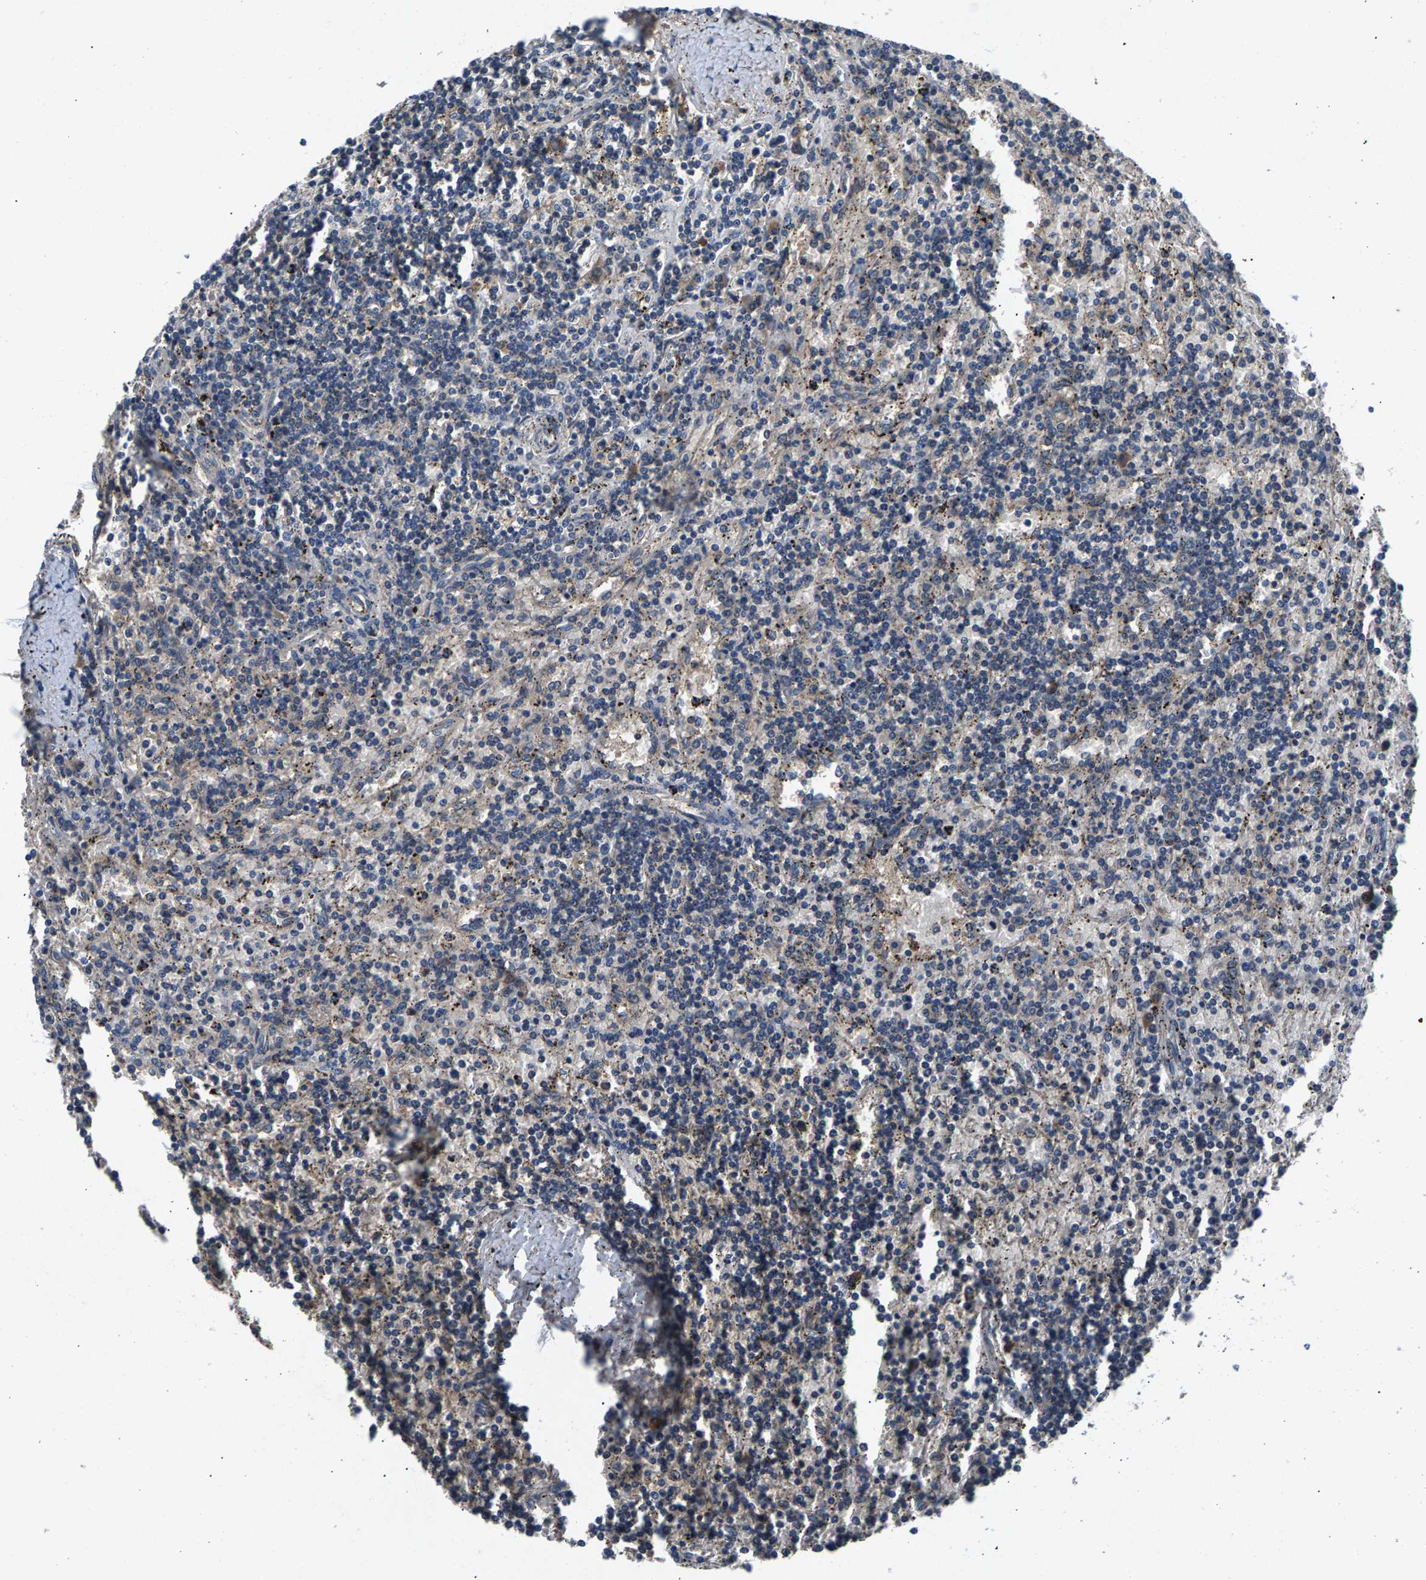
{"staining": {"intensity": "negative", "quantity": "none", "location": "none"}, "tissue": "lymphoma", "cell_type": "Tumor cells", "image_type": "cancer", "snomed": [{"axis": "morphology", "description": "Malignant lymphoma, non-Hodgkin's type, Low grade"}, {"axis": "topography", "description": "Spleen"}], "caption": "Tumor cells are negative for brown protein staining in low-grade malignant lymphoma, non-Hodgkin's type.", "gene": "PRXL2C", "patient": {"sex": "male", "age": 76}}